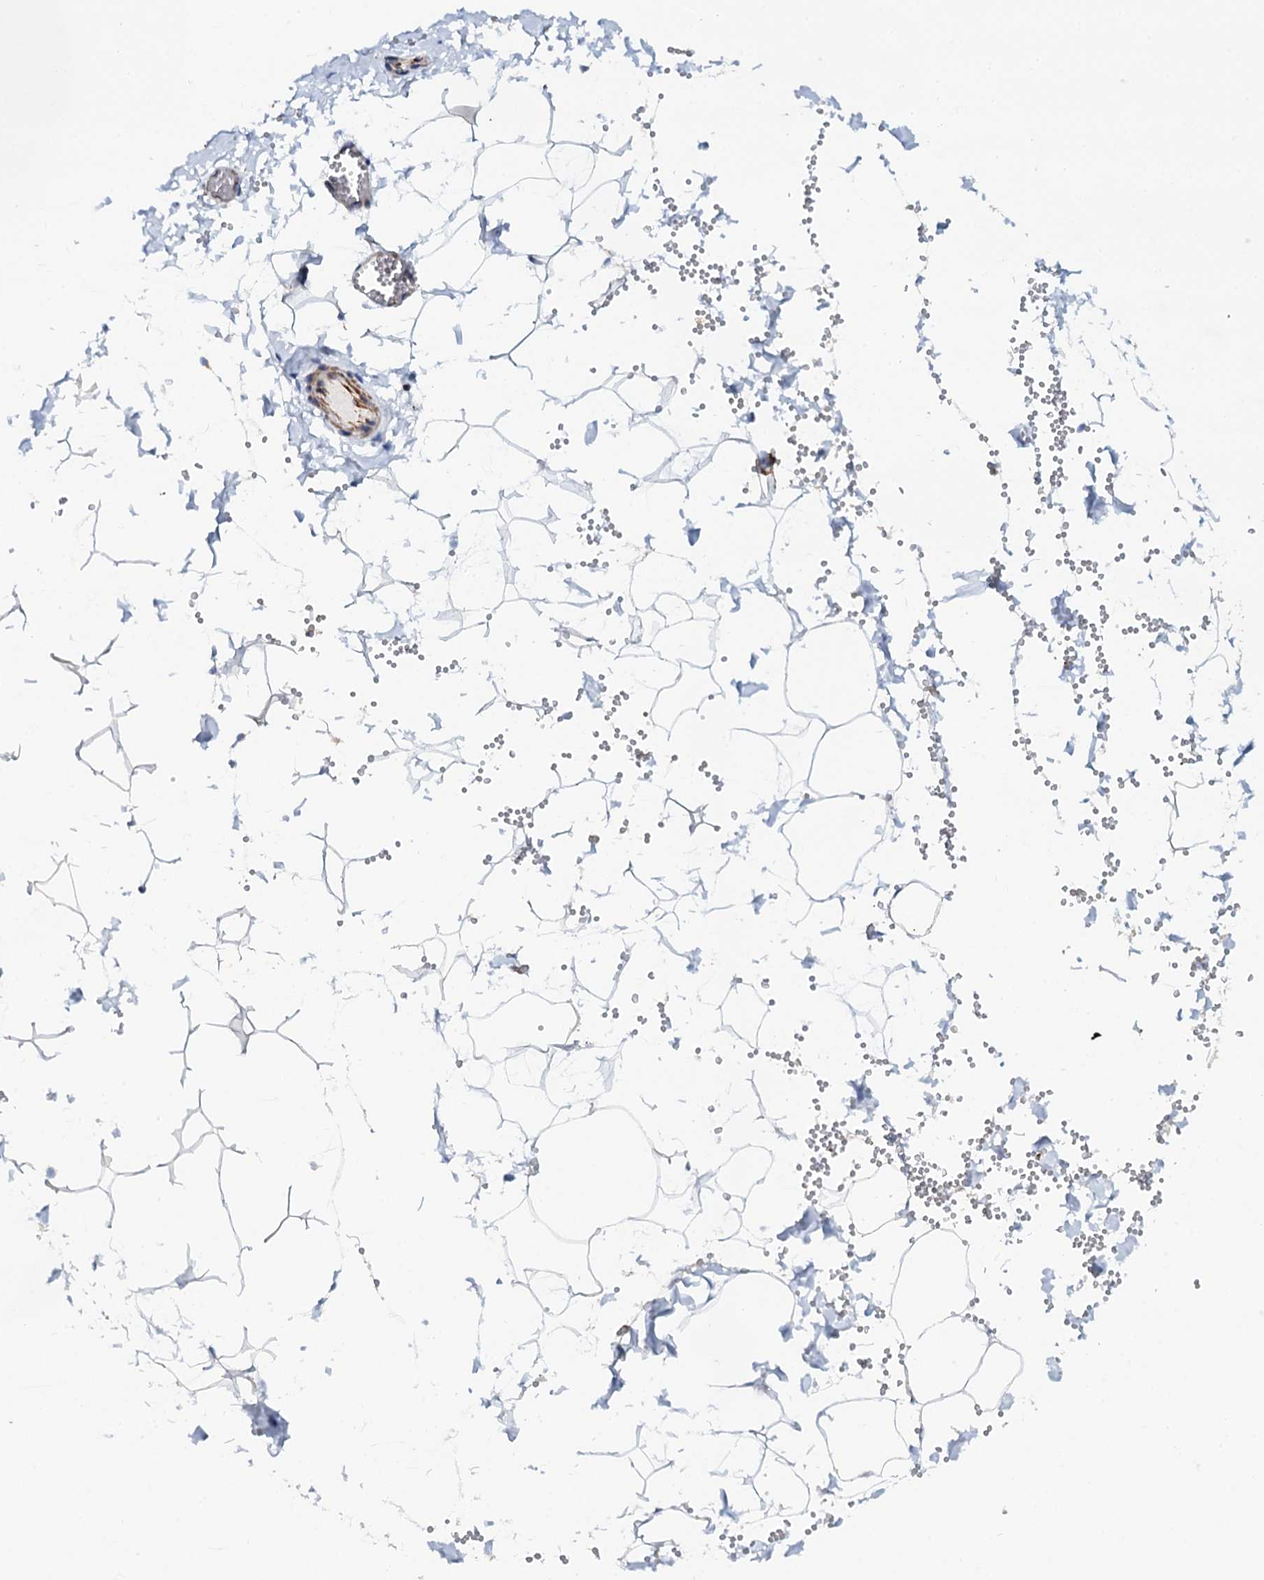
{"staining": {"intensity": "negative", "quantity": "none", "location": "none"}, "tissue": "adipose tissue", "cell_type": "Adipocytes", "image_type": "normal", "snomed": [{"axis": "morphology", "description": "Normal tissue, NOS"}, {"axis": "topography", "description": "Gallbladder"}, {"axis": "topography", "description": "Peripheral nerve tissue"}], "caption": "A high-resolution image shows IHC staining of unremarkable adipose tissue, which displays no significant staining in adipocytes.", "gene": "VAMP8", "patient": {"sex": "male", "age": 38}}